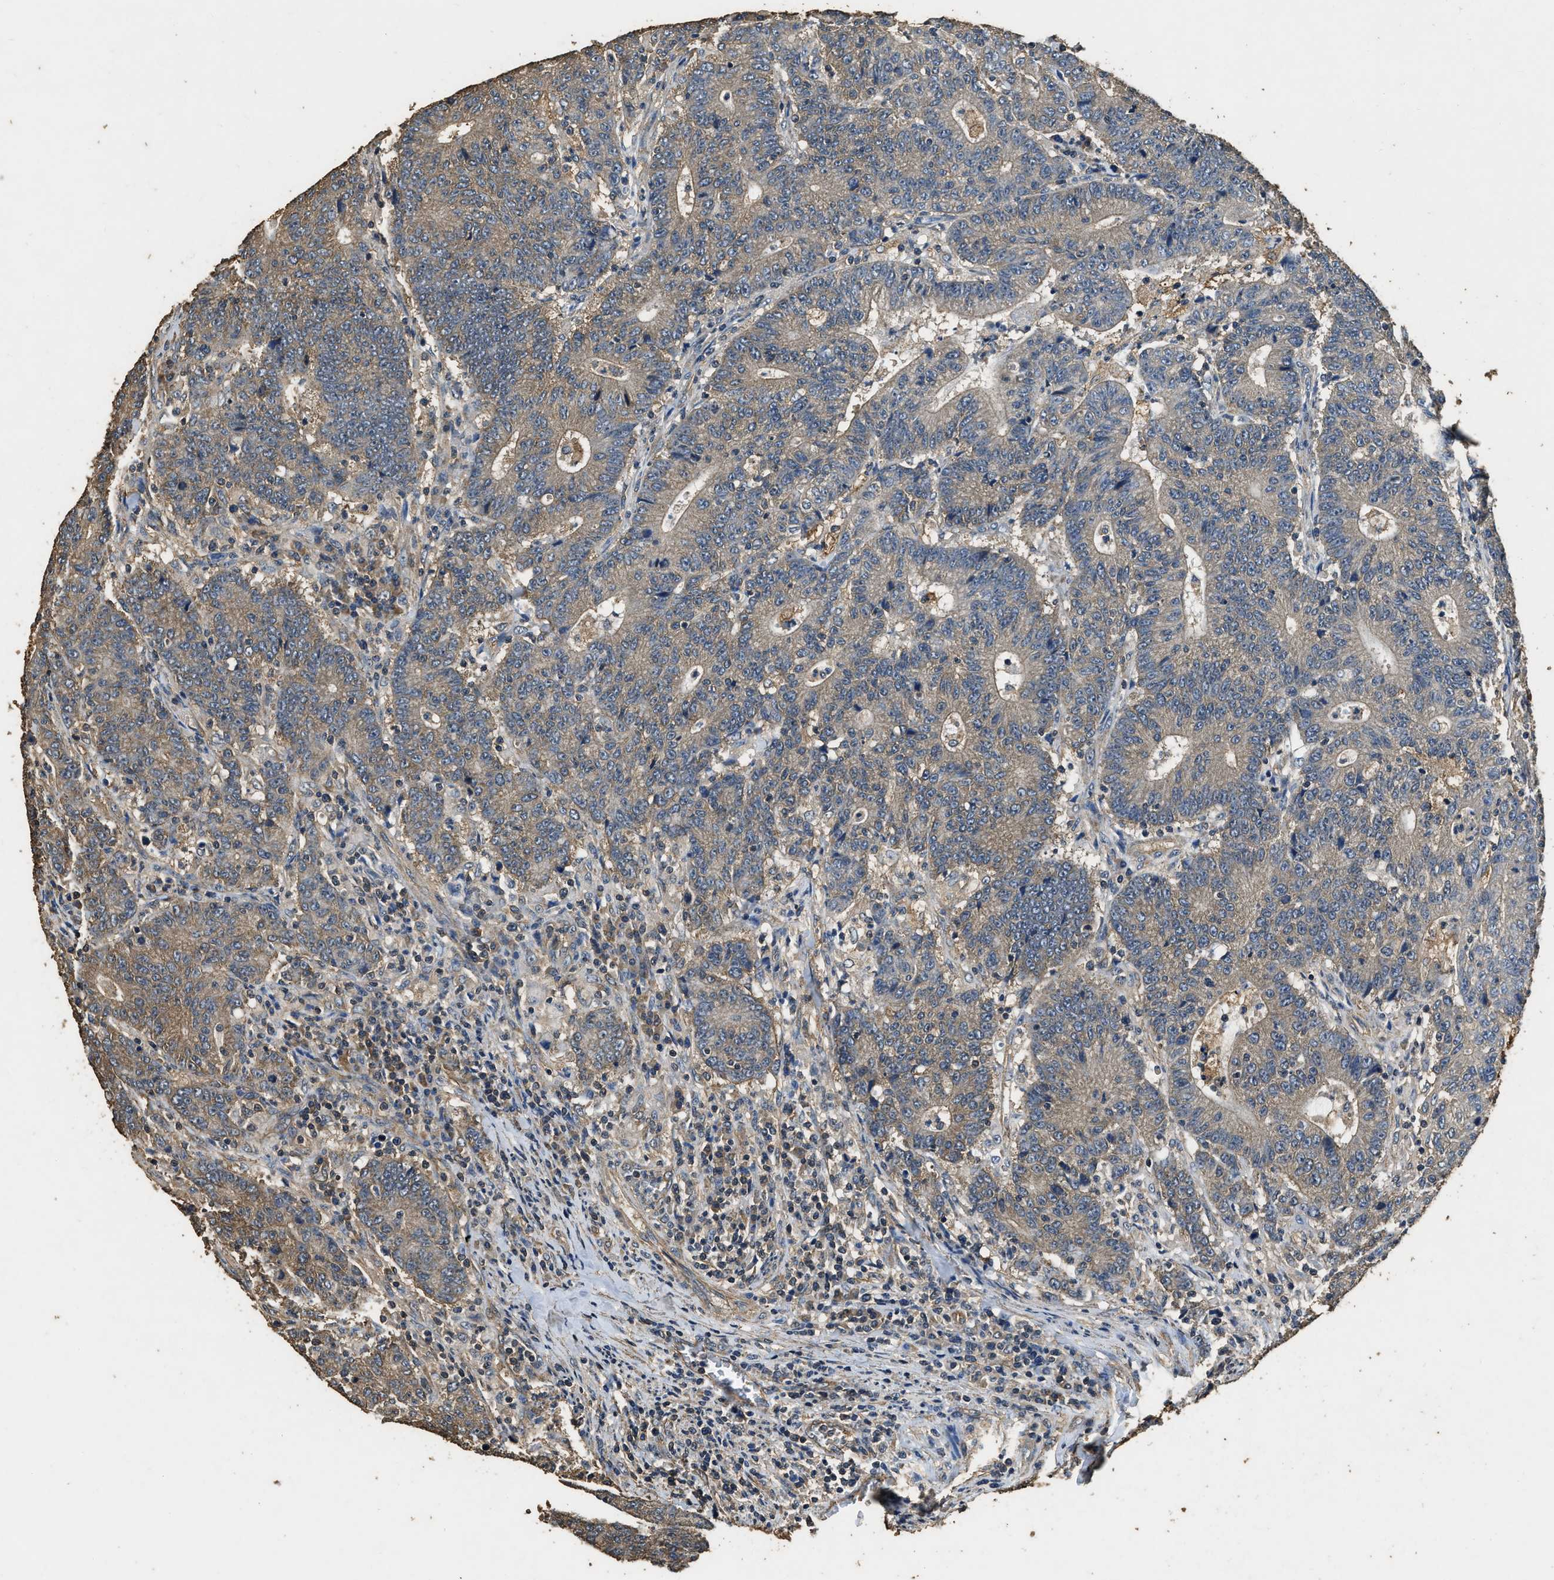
{"staining": {"intensity": "weak", "quantity": "<25%", "location": "cytoplasmic/membranous"}, "tissue": "colorectal cancer", "cell_type": "Tumor cells", "image_type": "cancer", "snomed": [{"axis": "morphology", "description": "Normal tissue, NOS"}, {"axis": "morphology", "description": "Adenocarcinoma, NOS"}, {"axis": "topography", "description": "Colon"}], "caption": "Tumor cells show no significant expression in colorectal cancer (adenocarcinoma).", "gene": "MIB1", "patient": {"sex": "female", "age": 75}}